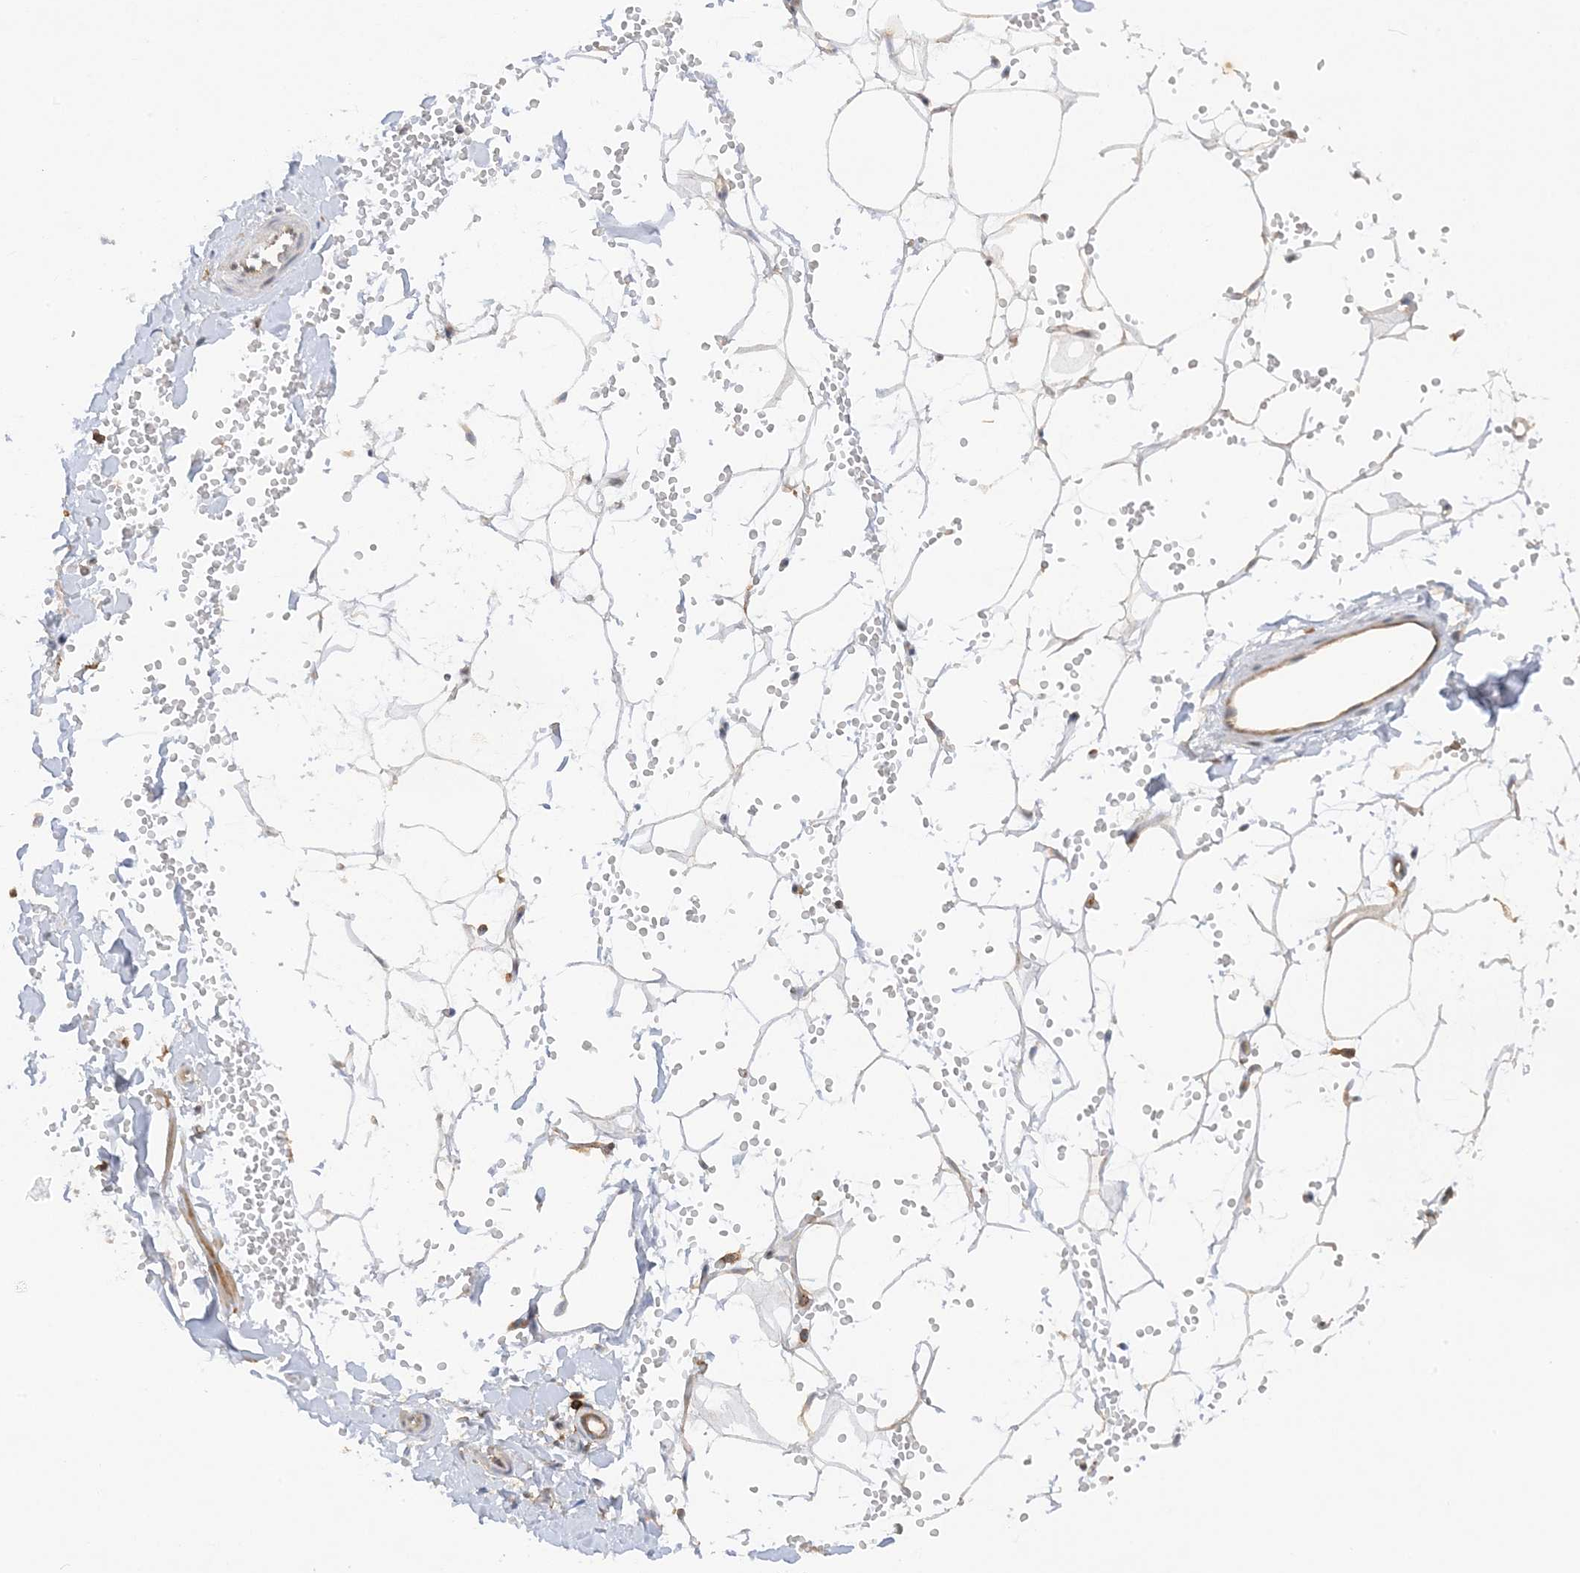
{"staining": {"intensity": "negative", "quantity": "none", "location": "none"}, "tissue": "adipose tissue", "cell_type": "Adipocytes", "image_type": "normal", "snomed": [{"axis": "morphology", "description": "Normal tissue, NOS"}, {"axis": "topography", "description": "Breast"}], "caption": "This is an immunohistochemistry (IHC) micrograph of benign adipose tissue. There is no staining in adipocytes.", "gene": "PHACTR2", "patient": {"sex": "female", "age": 23}}